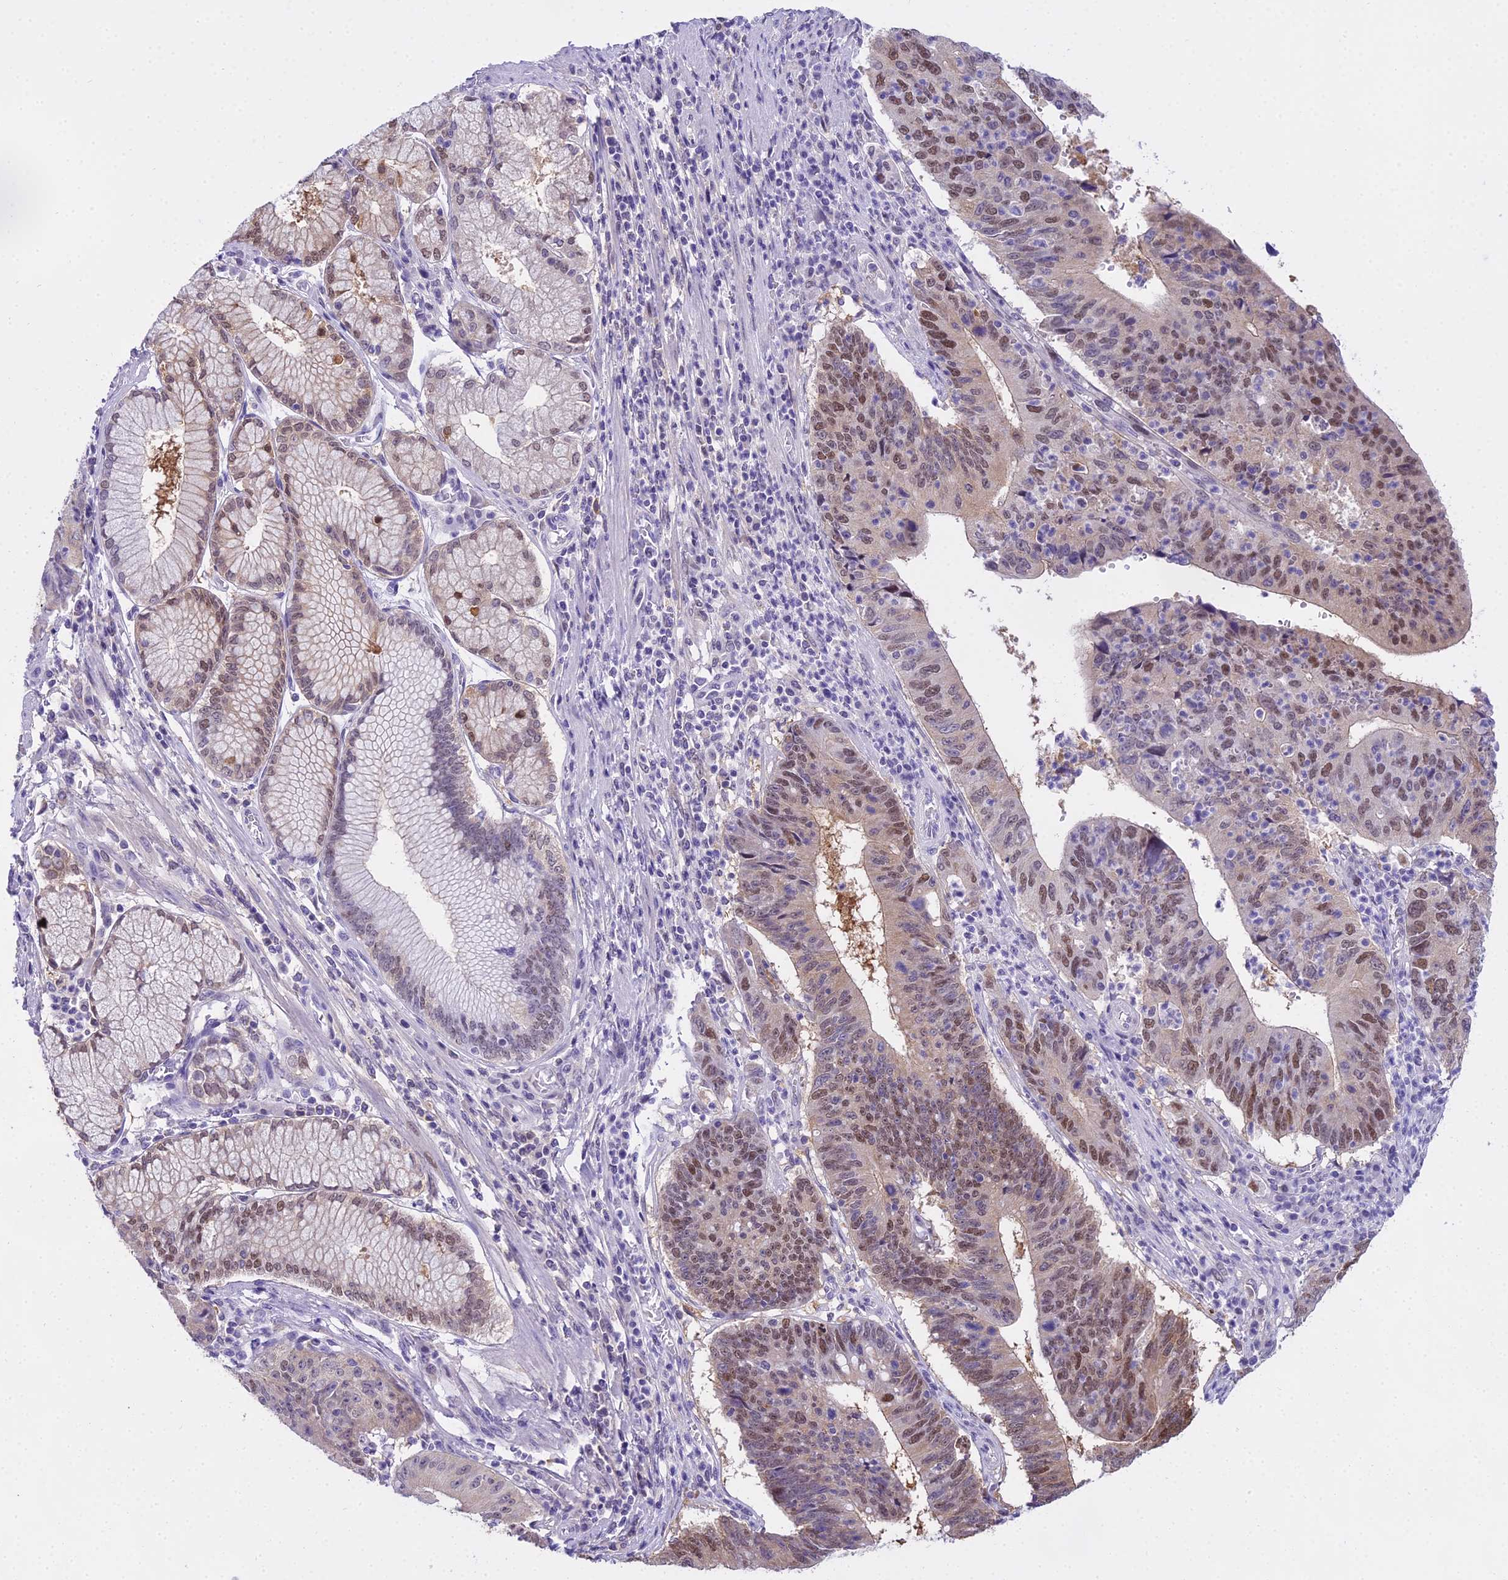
{"staining": {"intensity": "moderate", "quantity": "25%-75%", "location": "nuclear"}, "tissue": "stomach cancer", "cell_type": "Tumor cells", "image_type": "cancer", "snomed": [{"axis": "morphology", "description": "Adenocarcinoma, NOS"}, {"axis": "topography", "description": "Stomach"}], "caption": "About 25%-75% of tumor cells in stomach cancer (adenocarcinoma) display moderate nuclear protein expression as visualized by brown immunohistochemical staining.", "gene": "MAT2A", "patient": {"sex": "male", "age": 59}}